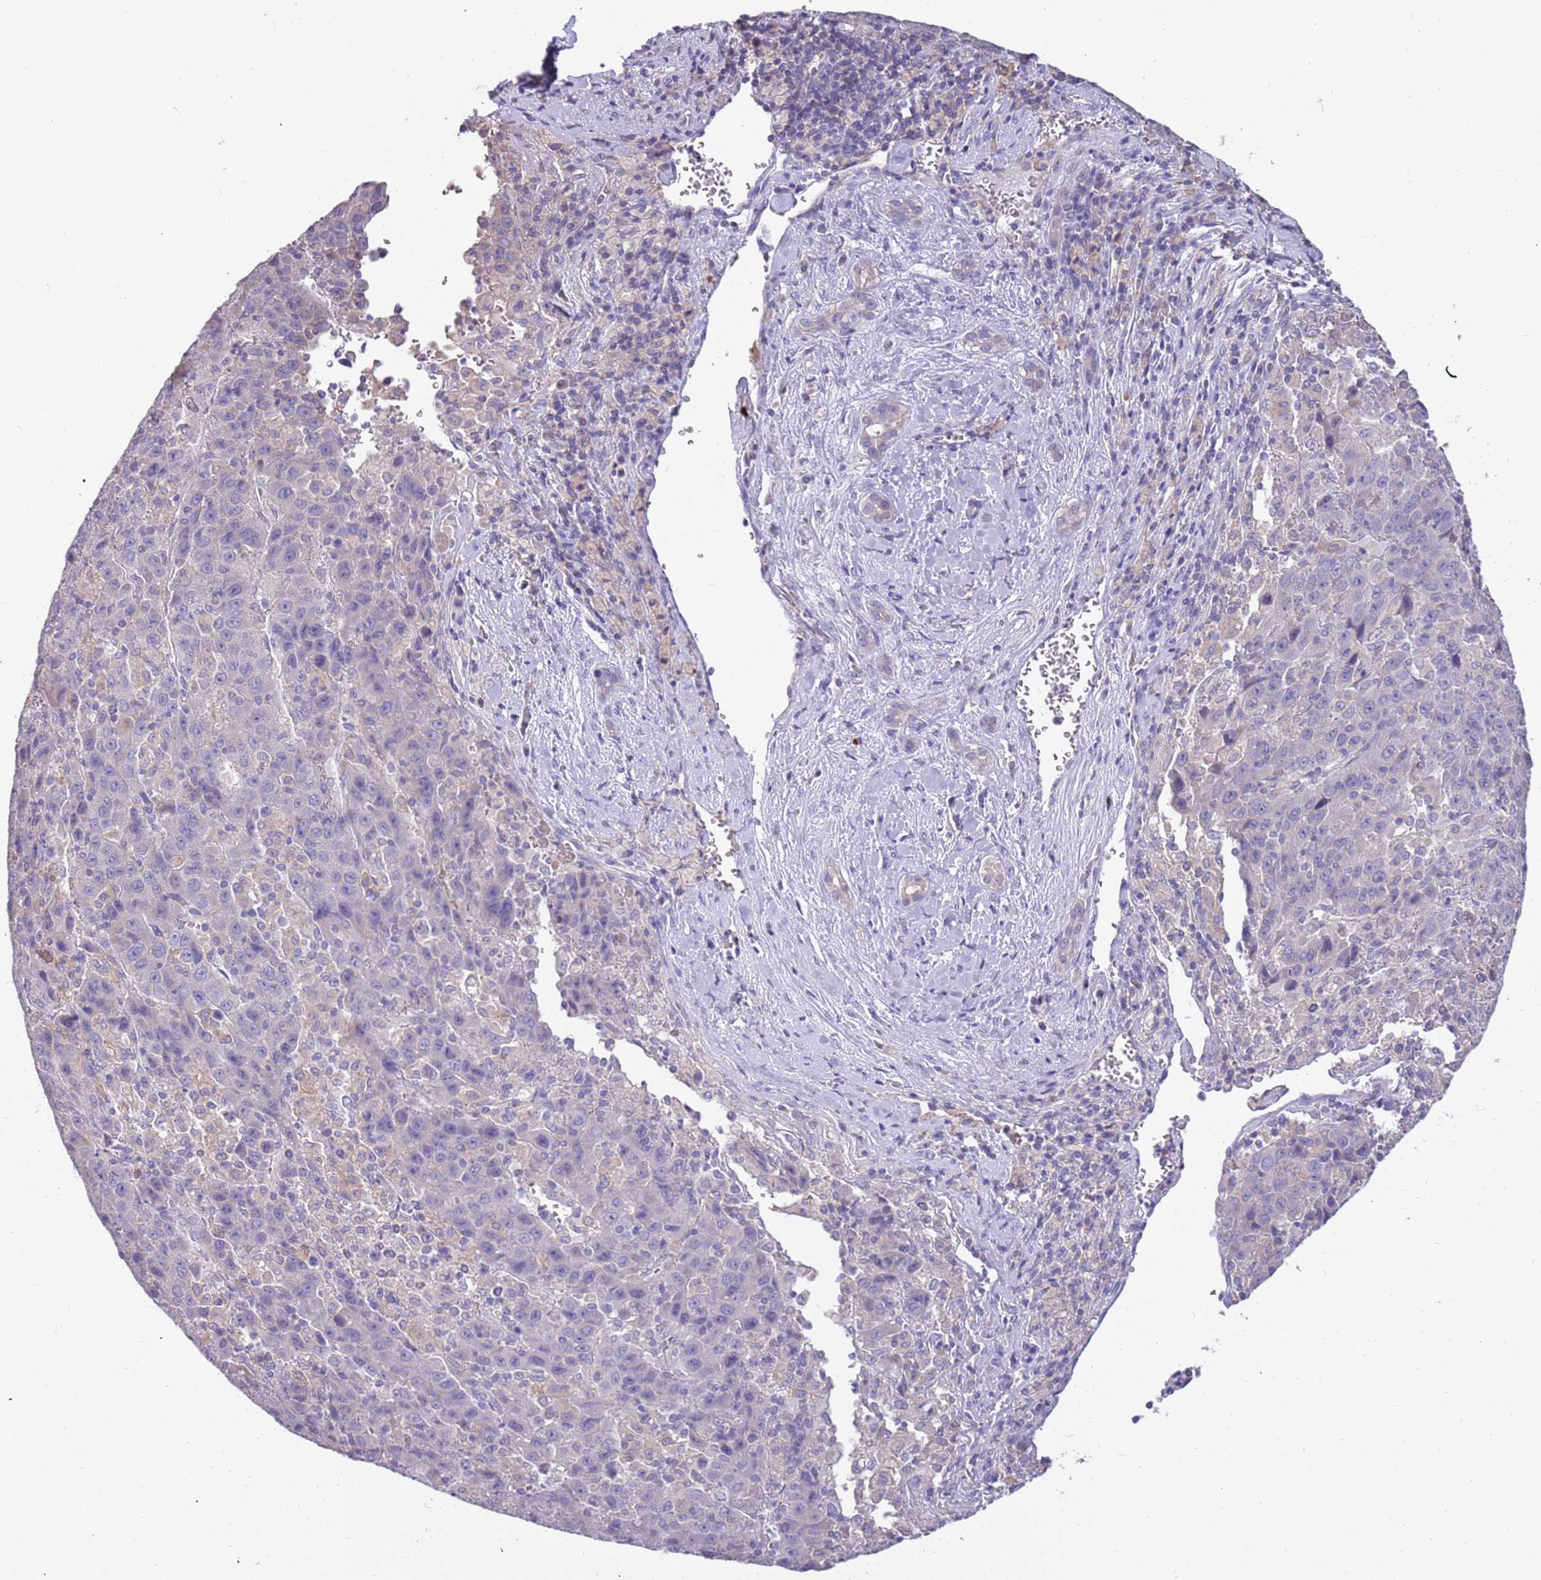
{"staining": {"intensity": "negative", "quantity": "none", "location": "none"}, "tissue": "liver cancer", "cell_type": "Tumor cells", "image_type": "cancer", "snomed": [{"axis": "morphology", "description": "Carcinoma, Hepatocellular, NOS"}, {"axis": "topography", "description": "Liver"}], "caption": "This is an IHC histopathology image of liver cancer (hepatocellular carcinoma). There is no expression in tumor cells.", "gene": "RHCG", "patient": {"sex": "female", "age": 53}}